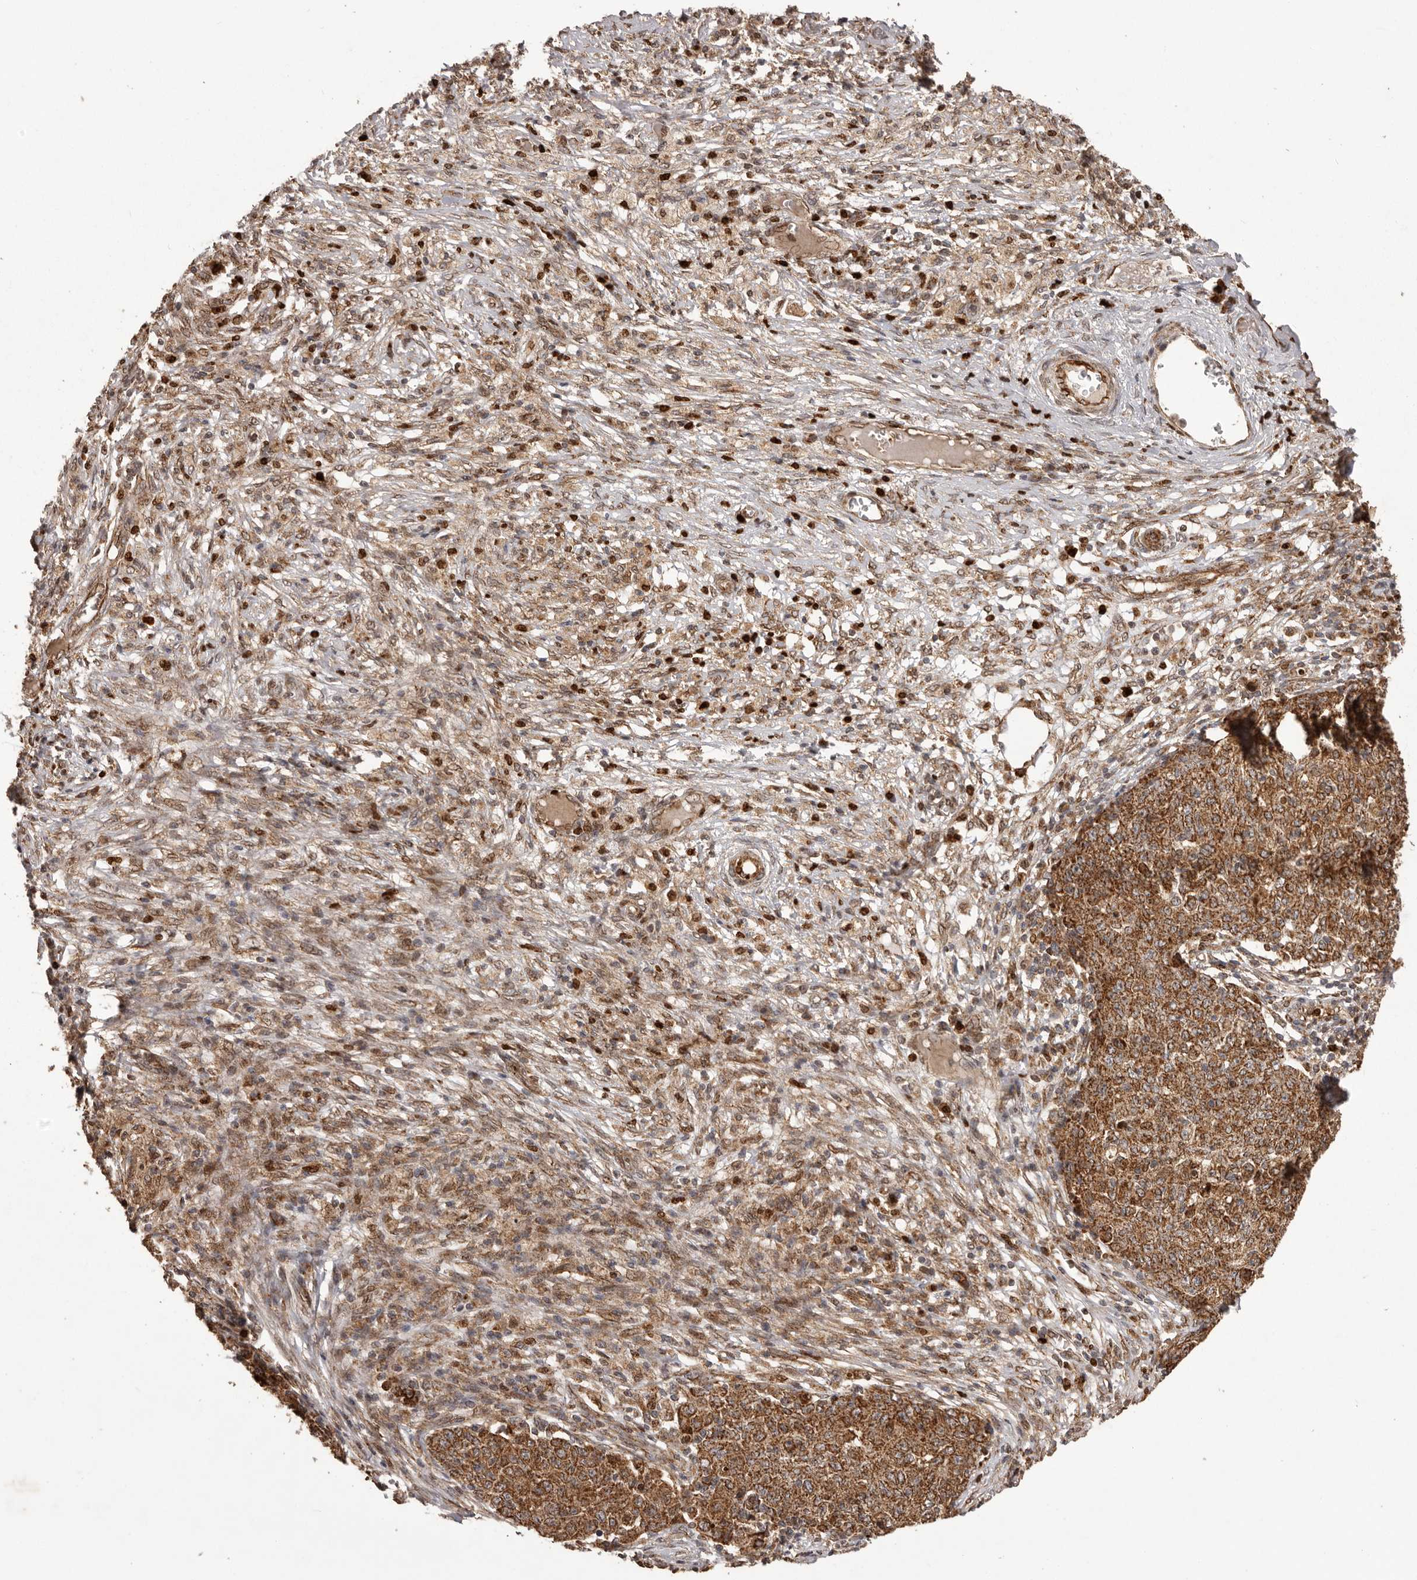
{"staining": {"intensity": "strong", "quantity": ">75%", "location": "cytoplasmic/membranous"}, "tissue": "ovarian cancer", "cell_type": "Tumor cells", "image_type": "cancer", "snomed": [{"axis": "morphology", "description": "Carcinoma, endometroid"}, {"axis": "topography", "description": "Ovary"}], "caption": "Immunohistochemistry photomicrograph of endometroid carcinoma (ovarian) stained for a protein (brown), which reveals high levels of strong cytoplasmic/membranous expression in approximately >75% of tumor cells.", "gene": "CHRM2", "patient": {"sex": "female", "age": 42}}